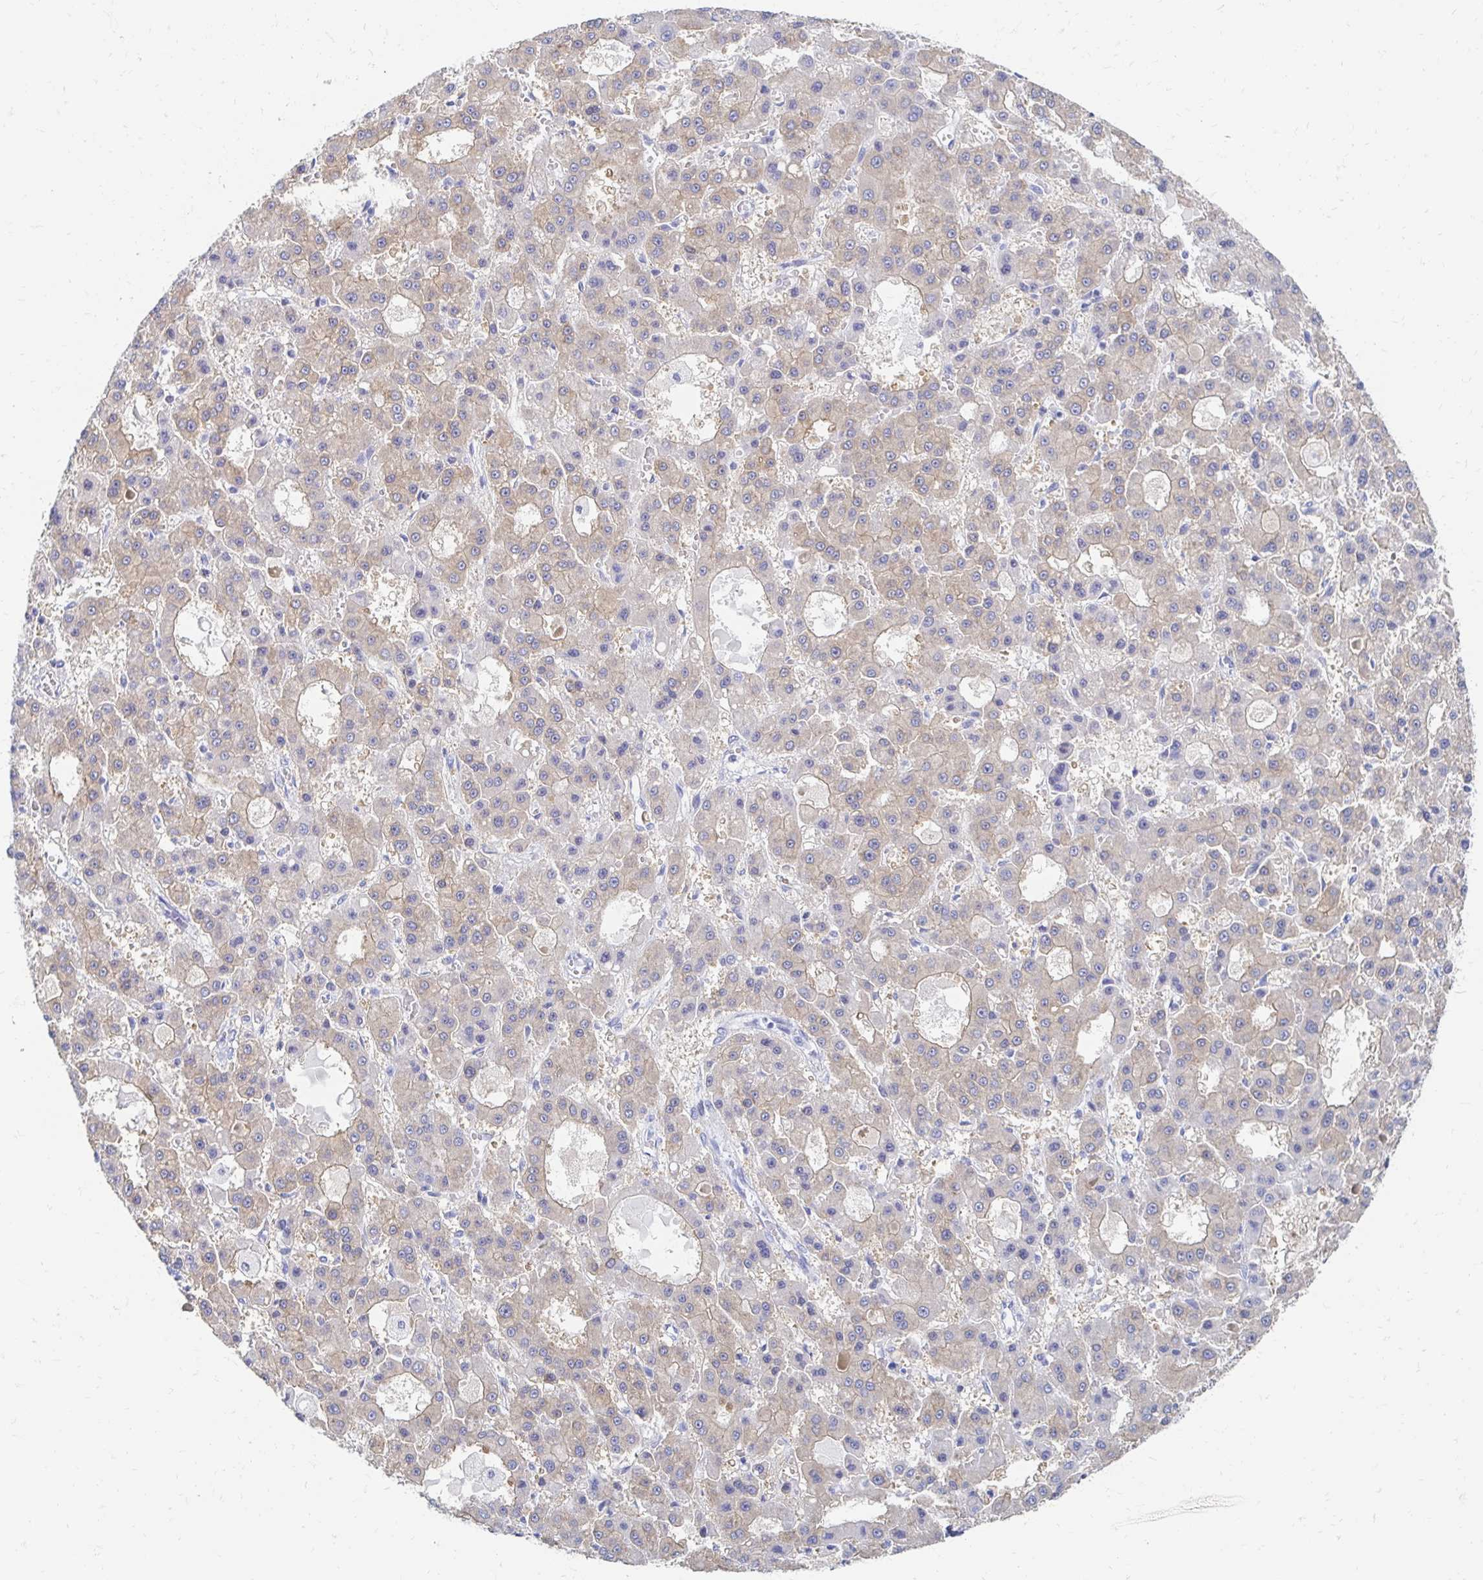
{"staining": {"intensity": "weak", "quantity": "25%-75%", "location": "cytoplasmic/membranous"}, "tissue": "liver cancer", "cell_type": "Tumor cells", "image_type": "cancer", "snomed": [{"axis": "morphology", "description": "Carcinoma, Hepatocellular, NOS"}, {"axis": "topography", "description": "Liver"}], "caption": "Liver cancer stained with a brown dye exhibits weak cytoplasmic/membranous positive expression in about 25%-75% of tumor cells.", "gene": "CST6", "patient": {"sex": "male", "age": 70}}